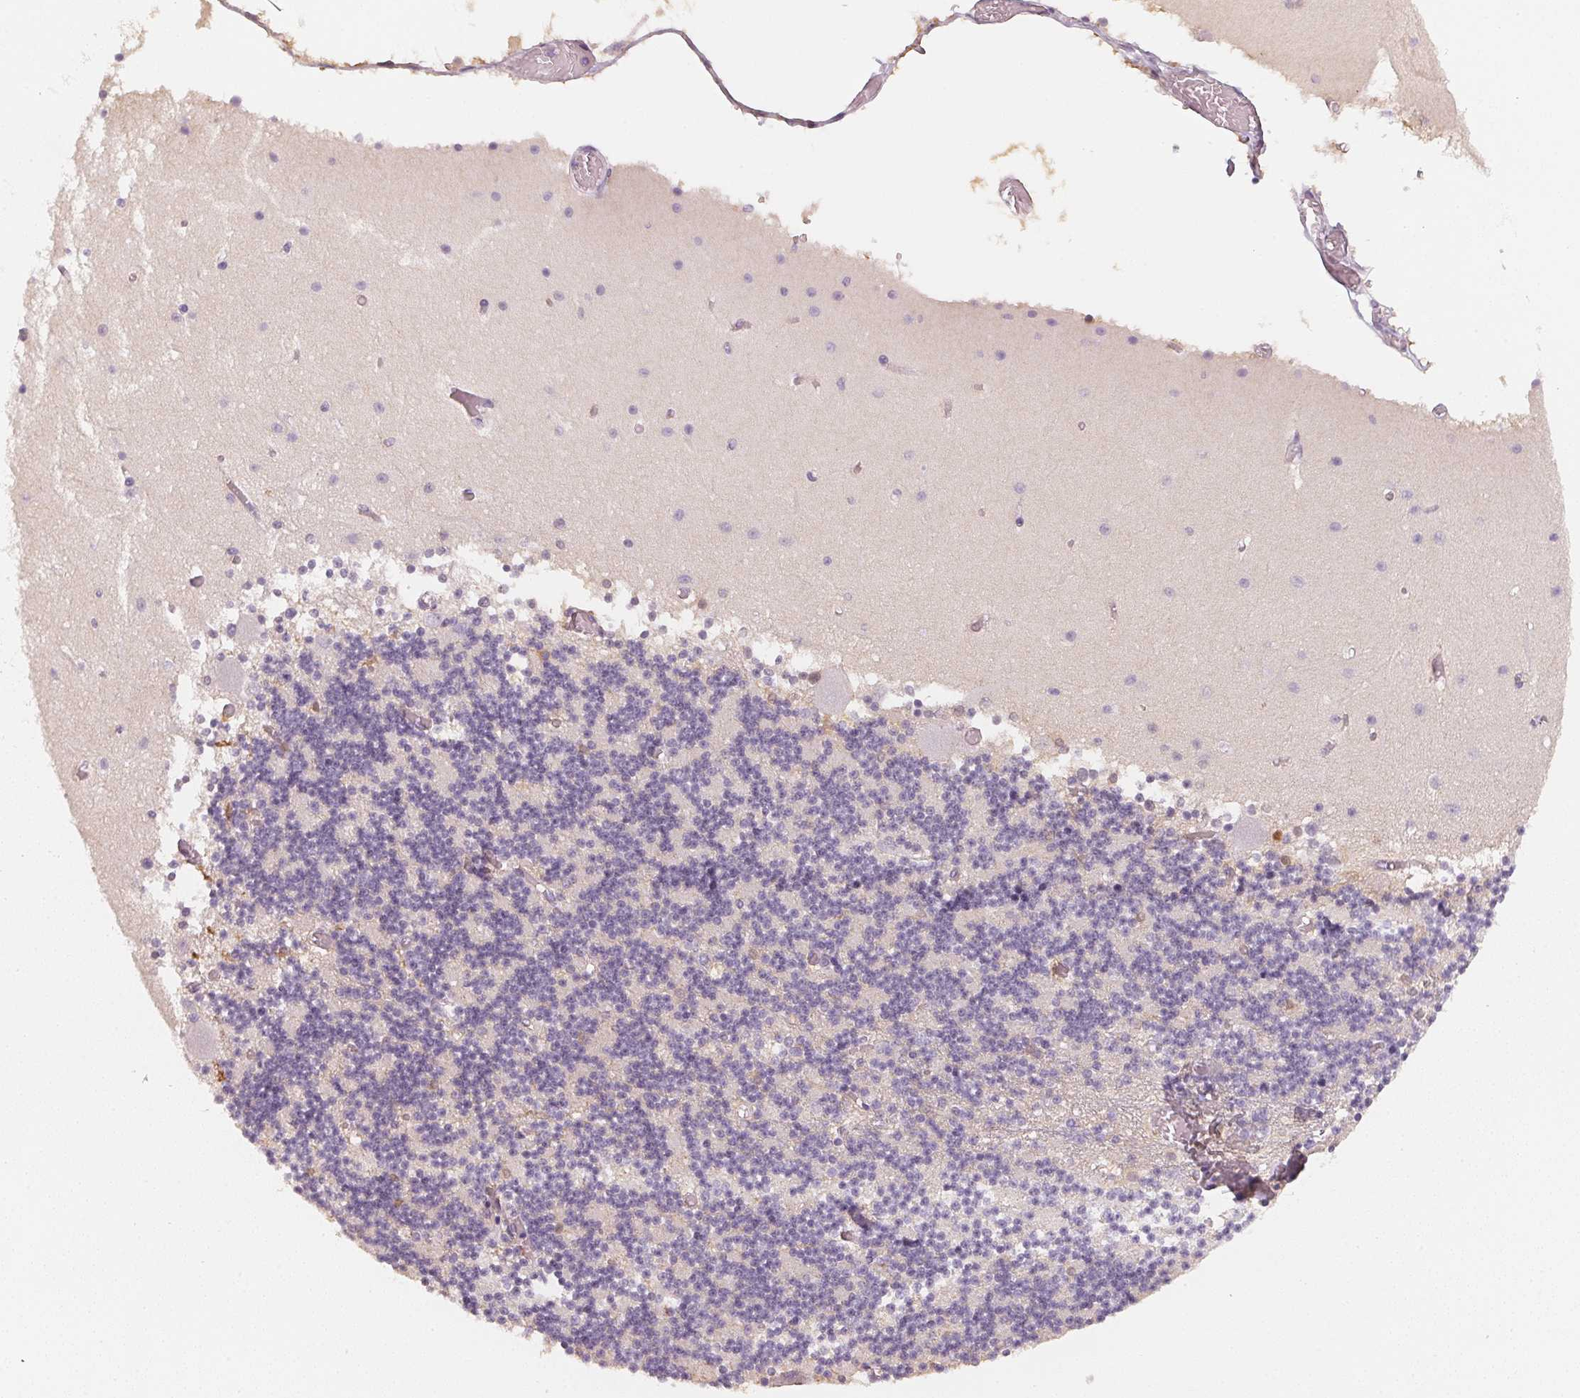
{"staining": {"intensity": "negative", "quantity": "none", "location": "none"}, "tissue": "cerebellum", "cell_type": "Cells in granular layer", "image_type": "normal", "snomed": [{"axis": "morphology", "description": "Normal tissue, NOS"}, {"axis": "topography", "description": "Cerebellum"}], "caption": "Immunohistochemistry of unremarkable human cerebellum reveals no expression in cells in granular layer.", "gene": "CFAP276", "patient": {"sex": "female", "age": 28}}